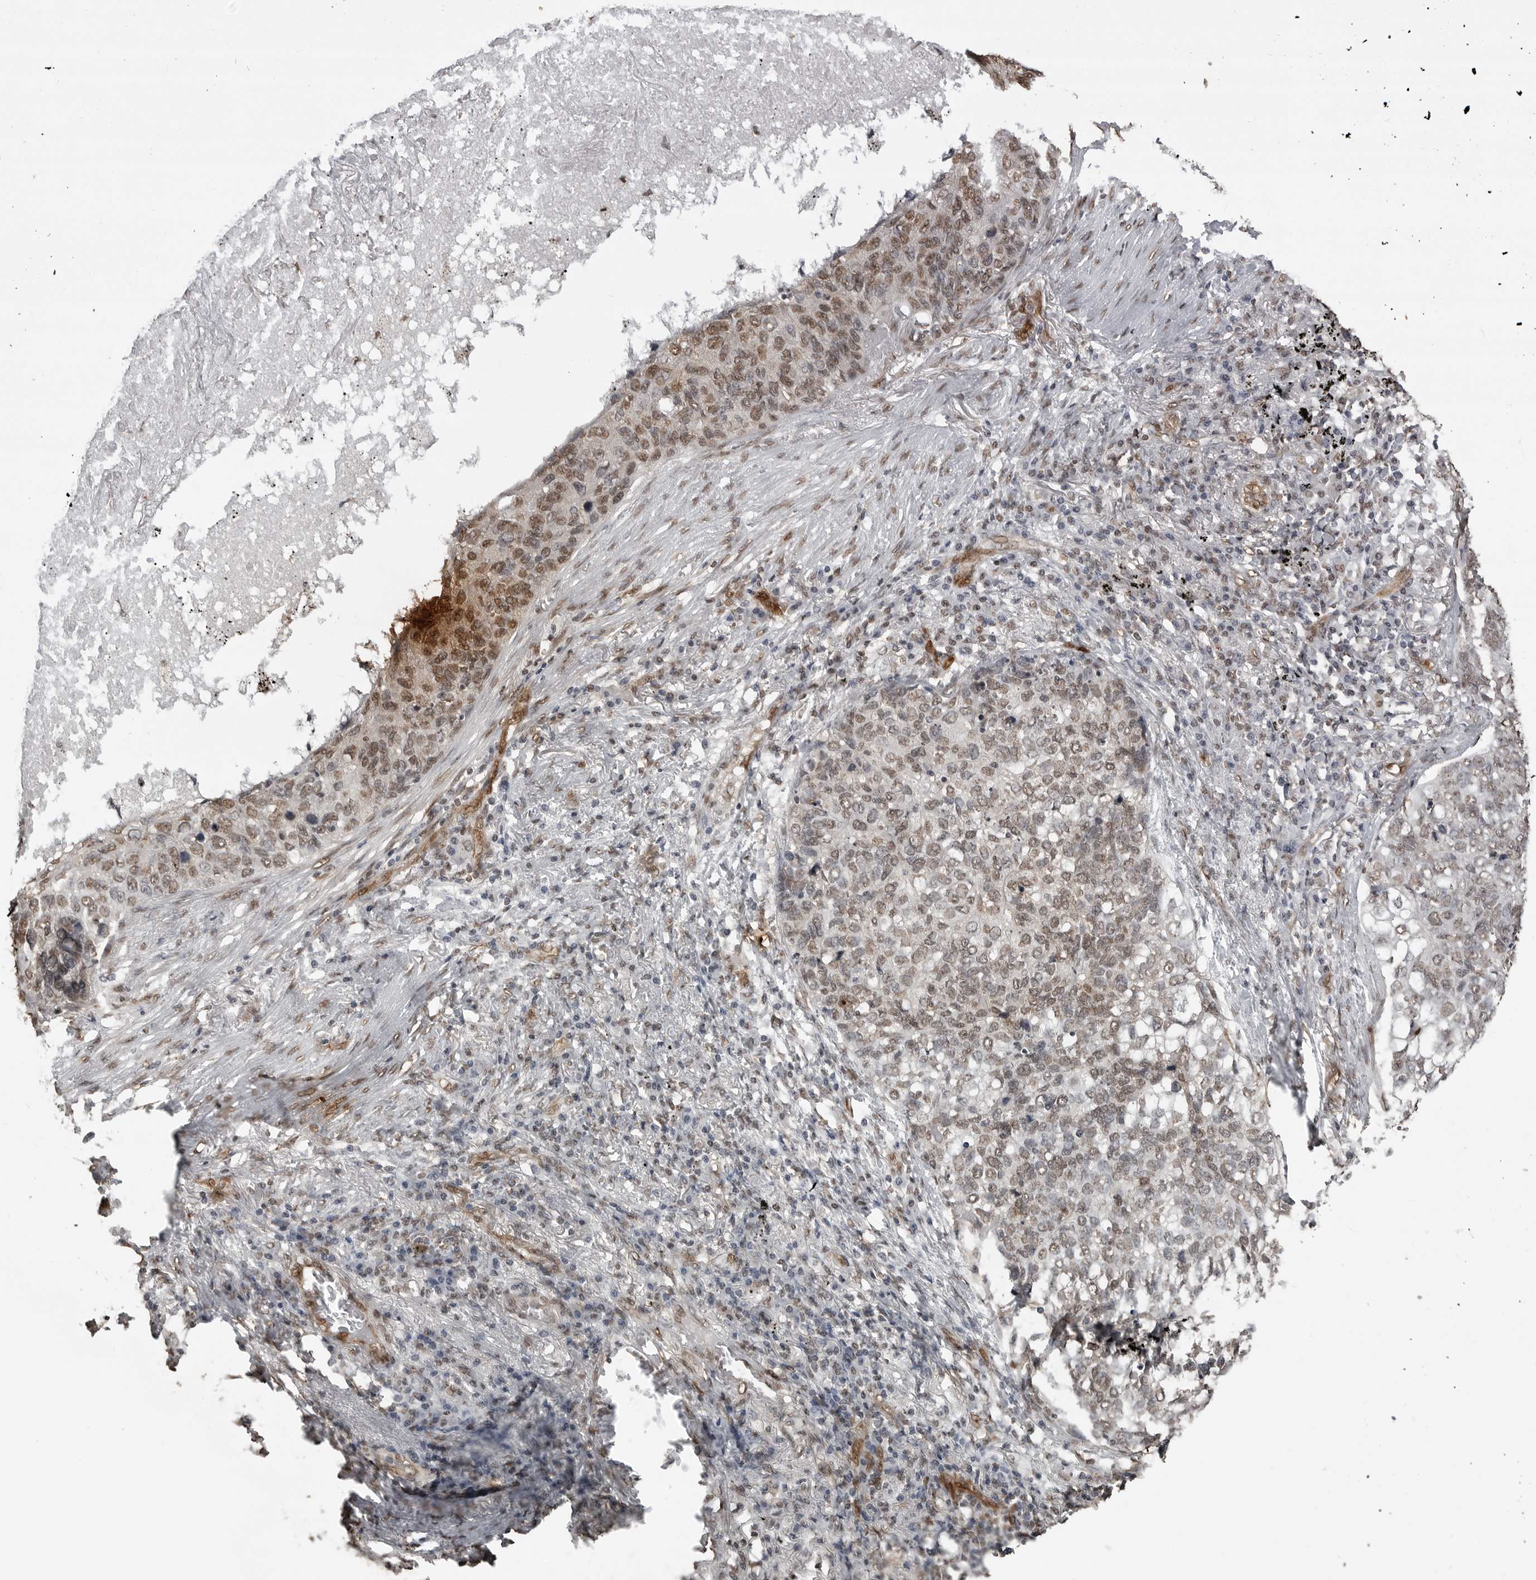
{"staining": {"intensity": "moderate", "quantity": ">75%", "location": "nuclear"}, "tissue": "lung cancer", "cell_type": "Tumor cells", "image_type": "cancer", "snomed": [{"axis": "morphology", "description": "Squamous cell carcinoma, NOS"}, {"axis": "topography", "description": "Lung"}], "caption": "A medium amount of moderate nuclear positivity is seen in about >75% of tumor cells in lung cancer tissue.", "gene": "SMAD2", "patient": {"sex": "female", "age": 63}}